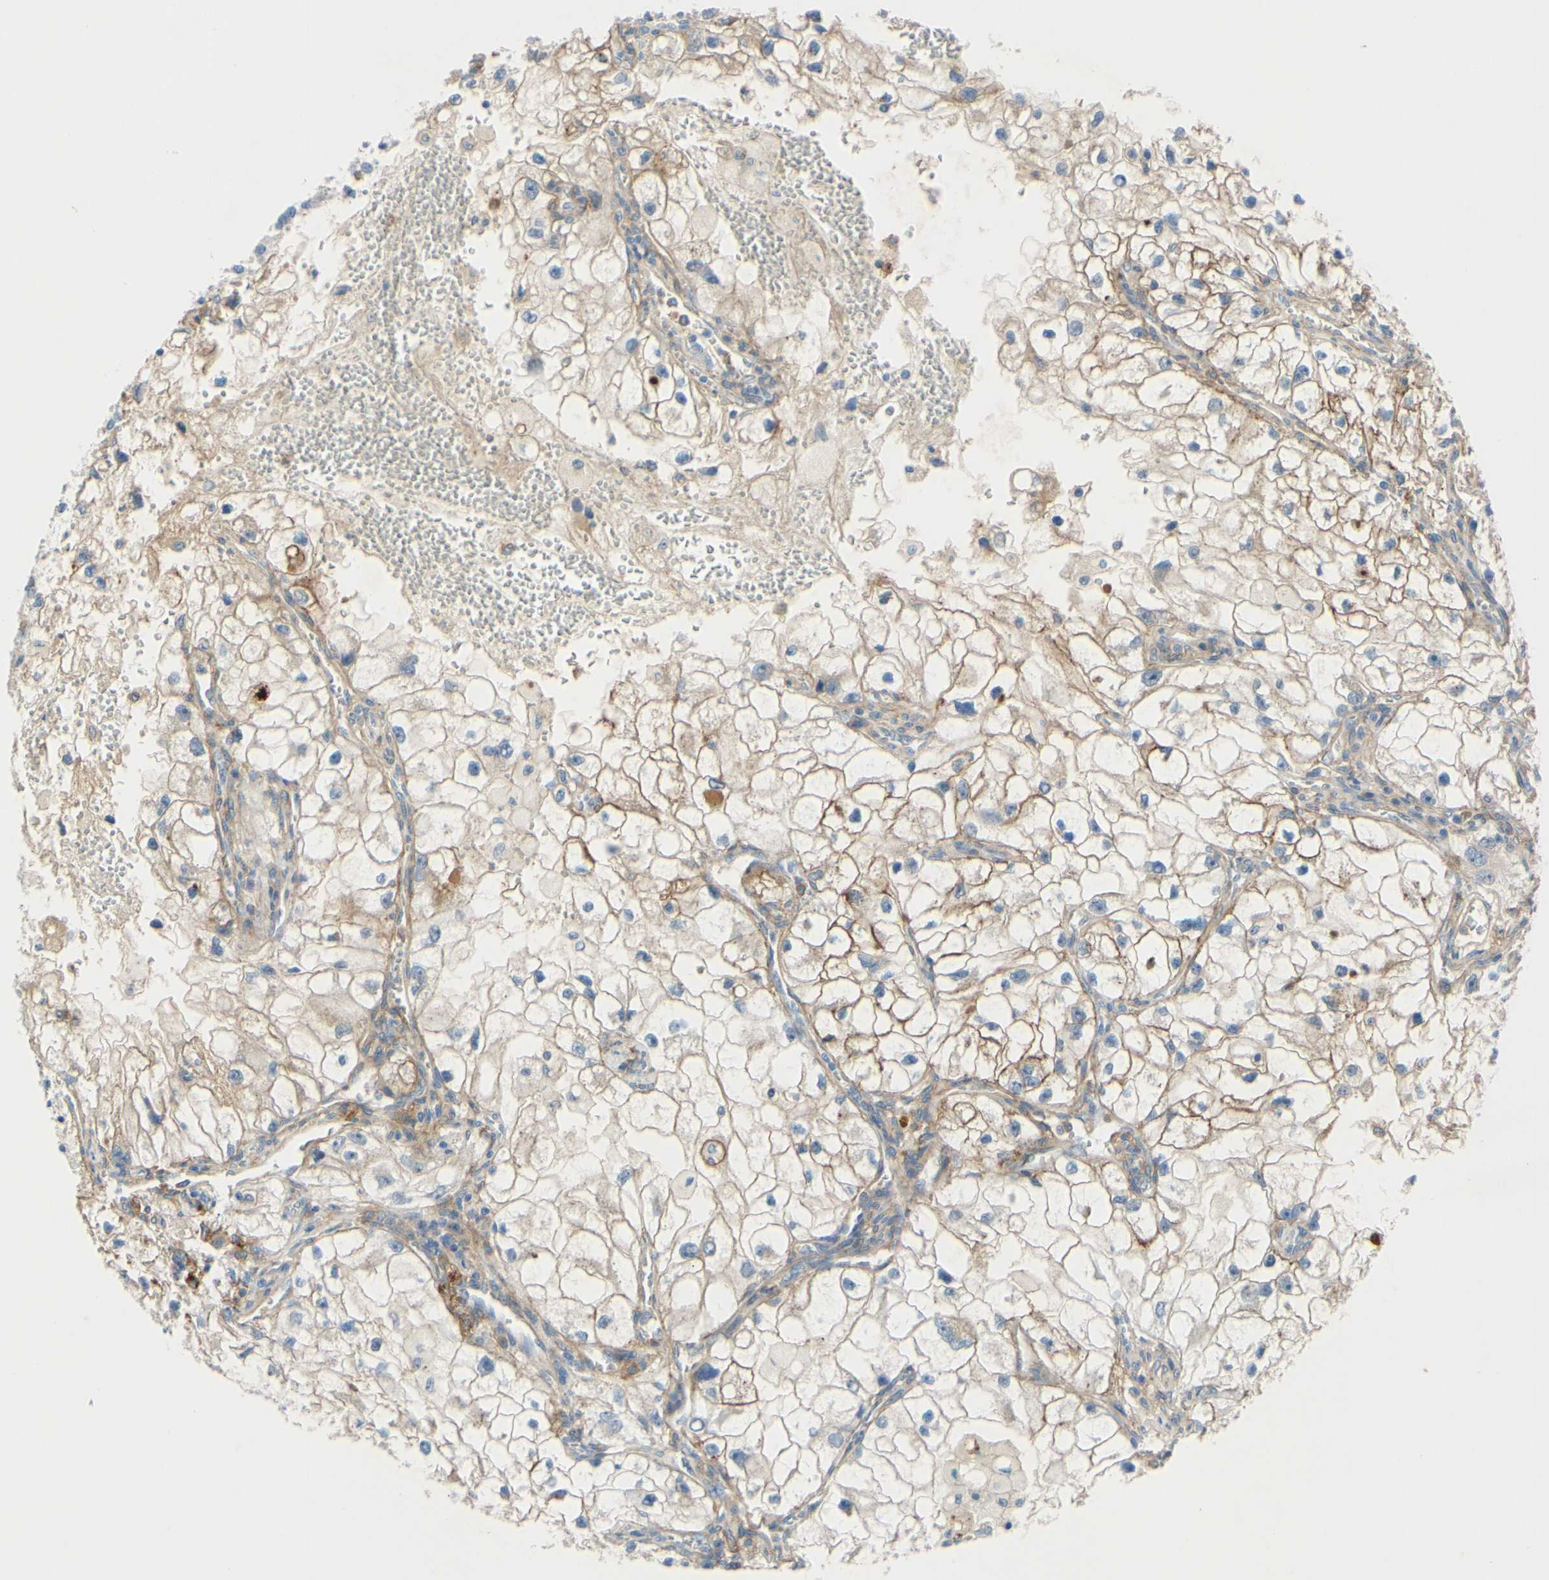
{"staining": {"intensity": "weak", "quantity": ">75%", "location": "cytoplasmic/membranous"}, "tissue": "renal cancer", "cell_type": "Tumor cells", "image_type": "cancer", "snomed": [{"axis": "morphology", "description": "Adenocarcinoma, NOS"}, {"axis": "topography", "description": "Kidney"}], "caption": "A low amount of weak cytoplasmic/membranous positivity is identified in approximately >75% of tumor cells in adenocarcinoma (renal) tissue.", "gene": "ARHGAP1", "patient": {"sex": "female", "age": 70}}